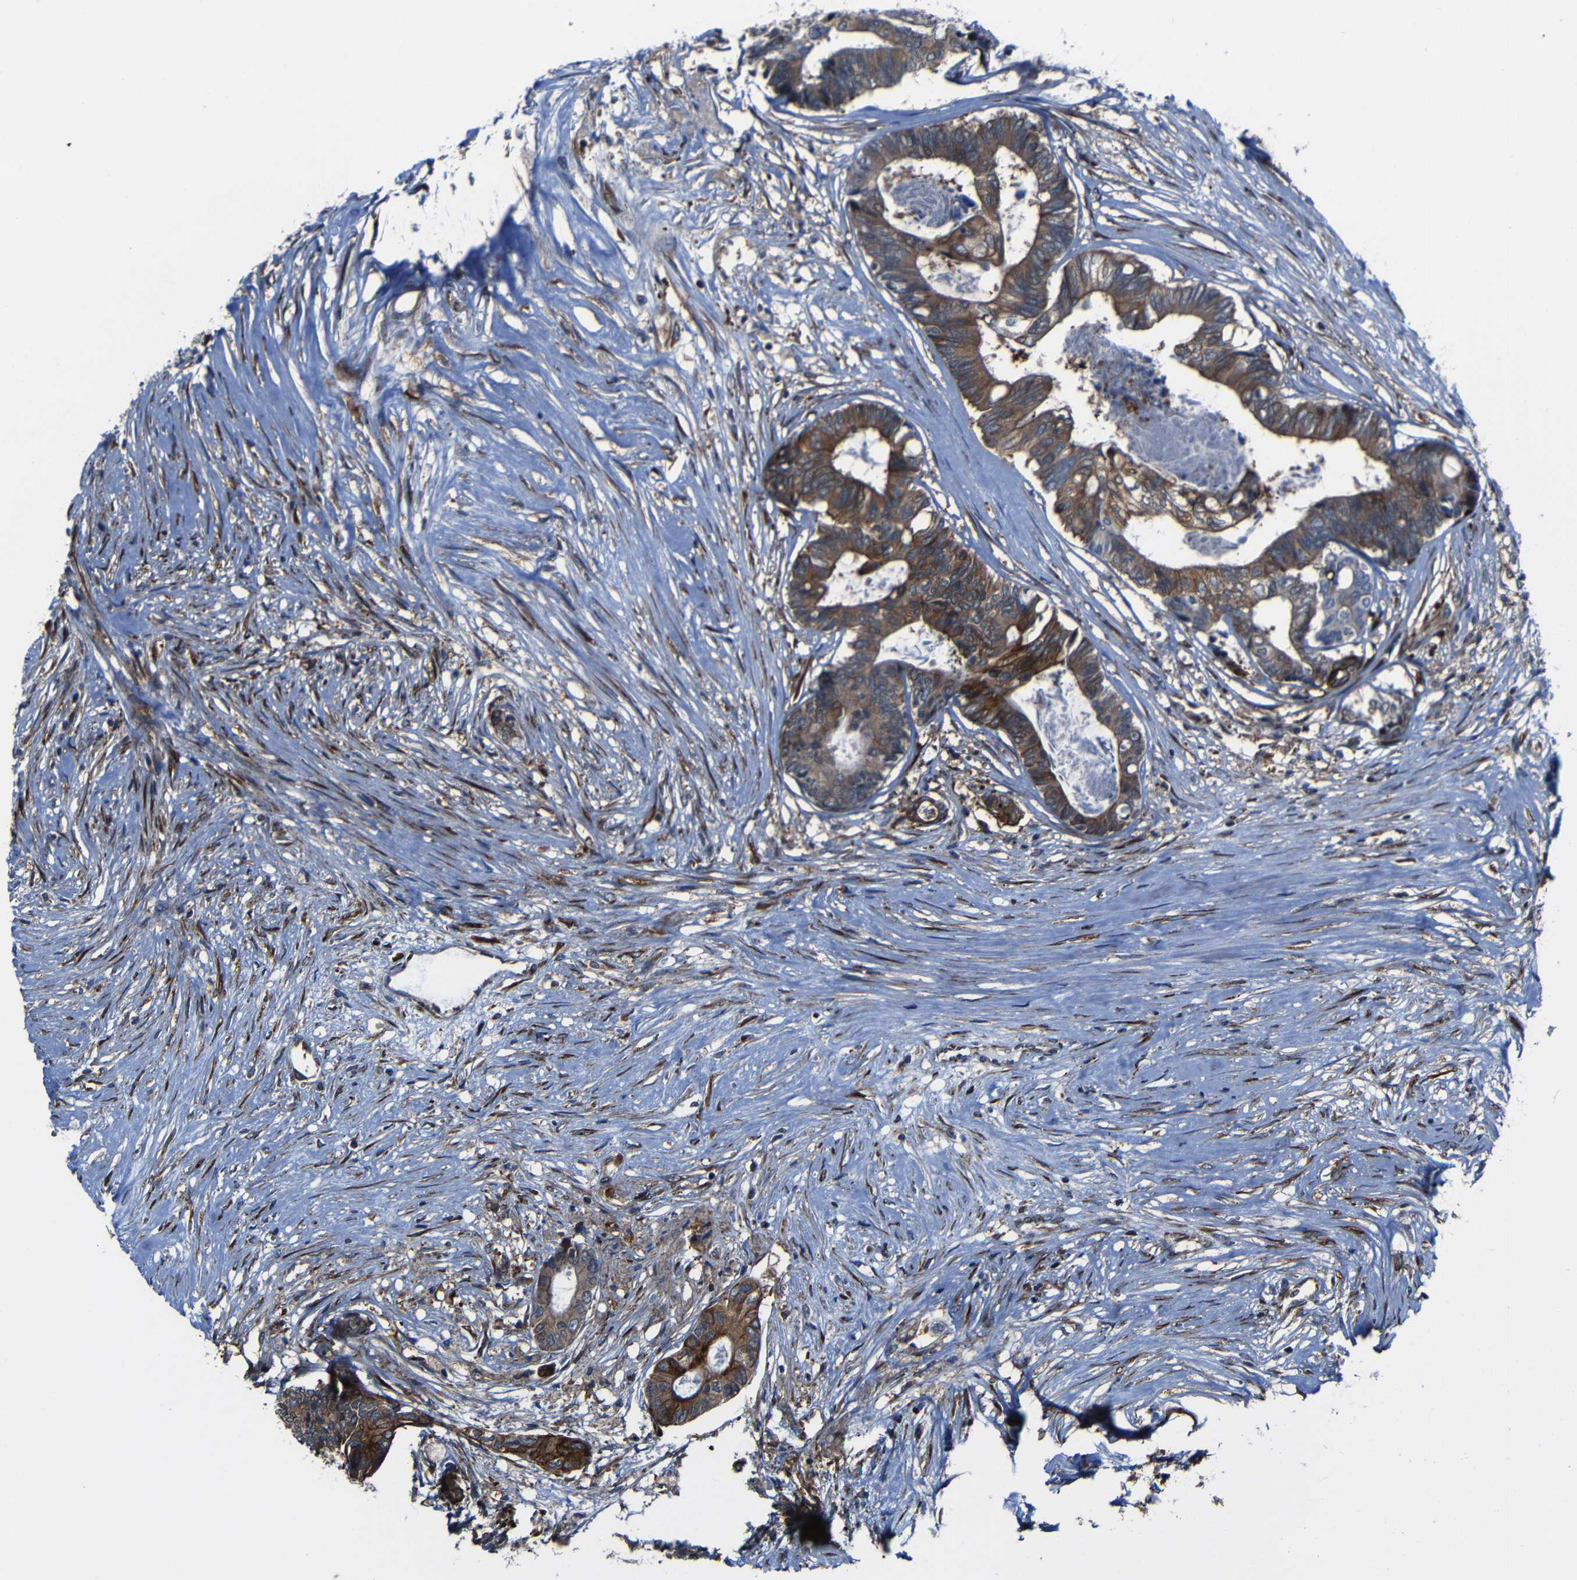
{"staining": {"intensity": "moderate", "quantity": ">75%", "location": "cytoplasmic/membranous"}, "tissue": "colorectal cancer", "cell_type": "Tumor cells", "image_type": "cancer", "snomed": [{"axis": "morphology", "description": "Adenocarcinoma, NOS"}, {"axis": "topography", "description": "Rectum"}], "caption": "Immunohistochemical staining of human colorectal cancer reveals medium levels of moderate cytoplasmic/membranous expression in about >75% of tumor cells.", "gene": "KIAA0513", "patient": {"sex": "male", "age": 63}}